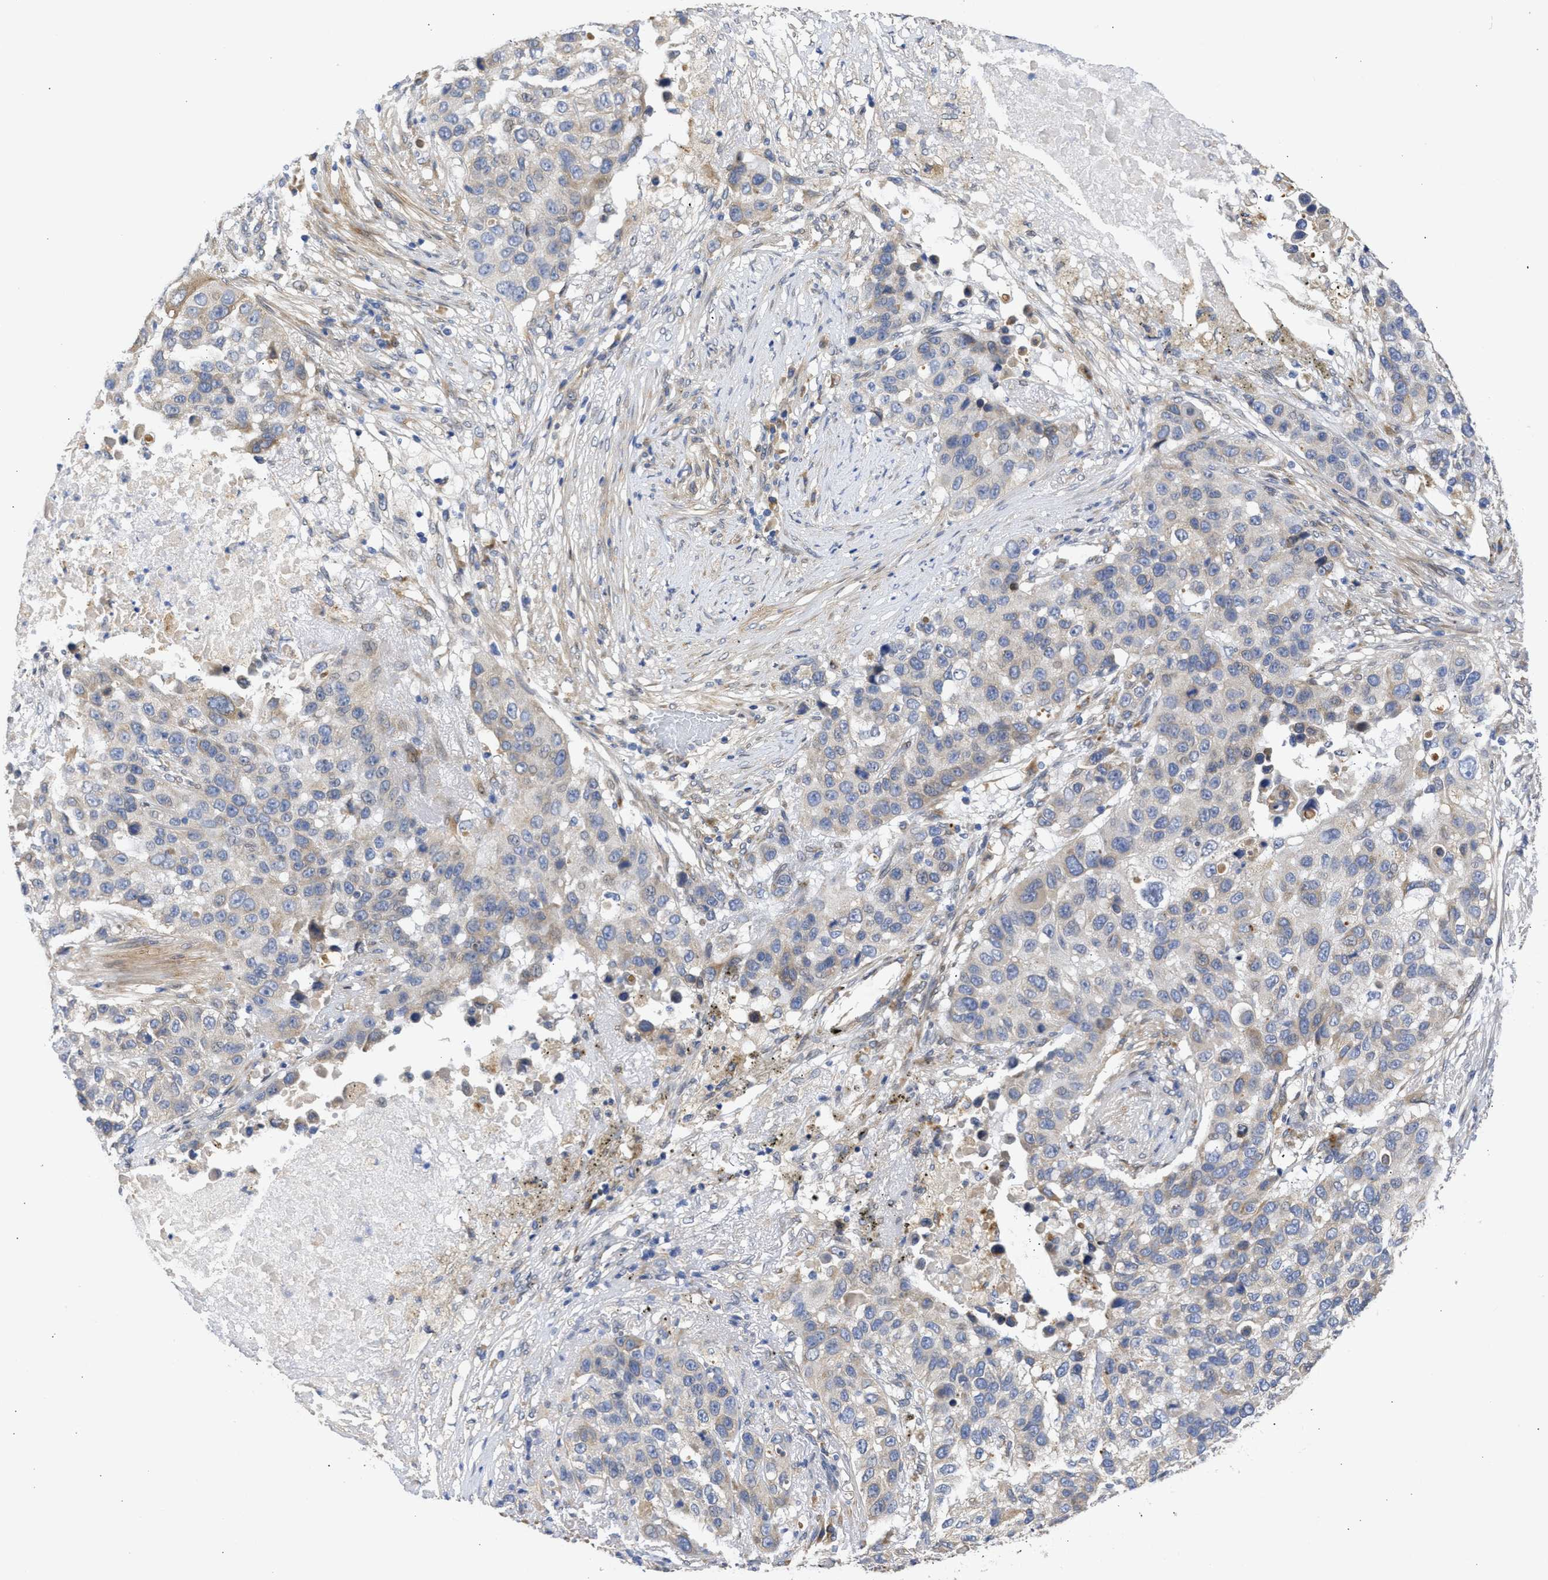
{"staining": {"intensity": "weak", "quantity": "<25%", "location": "cytoplasmic/membranous"}, "tissue": "lung cancer", "cell_type": "Tumor cells", "image_type": "cancer", "snomed": [{"axis": "morphology", "description": "Squamous cell carcinoma, NOS"}, {"axis": "topography", "description": "Lung"}], "caption": "High power microscopy photomicrograph of an immunohistochemistry photomicrograph of lung cancer, revealing no significant expression in tumor cells.", "gene": "TMED1", "patient": {"sex": "male", "age": 57}}